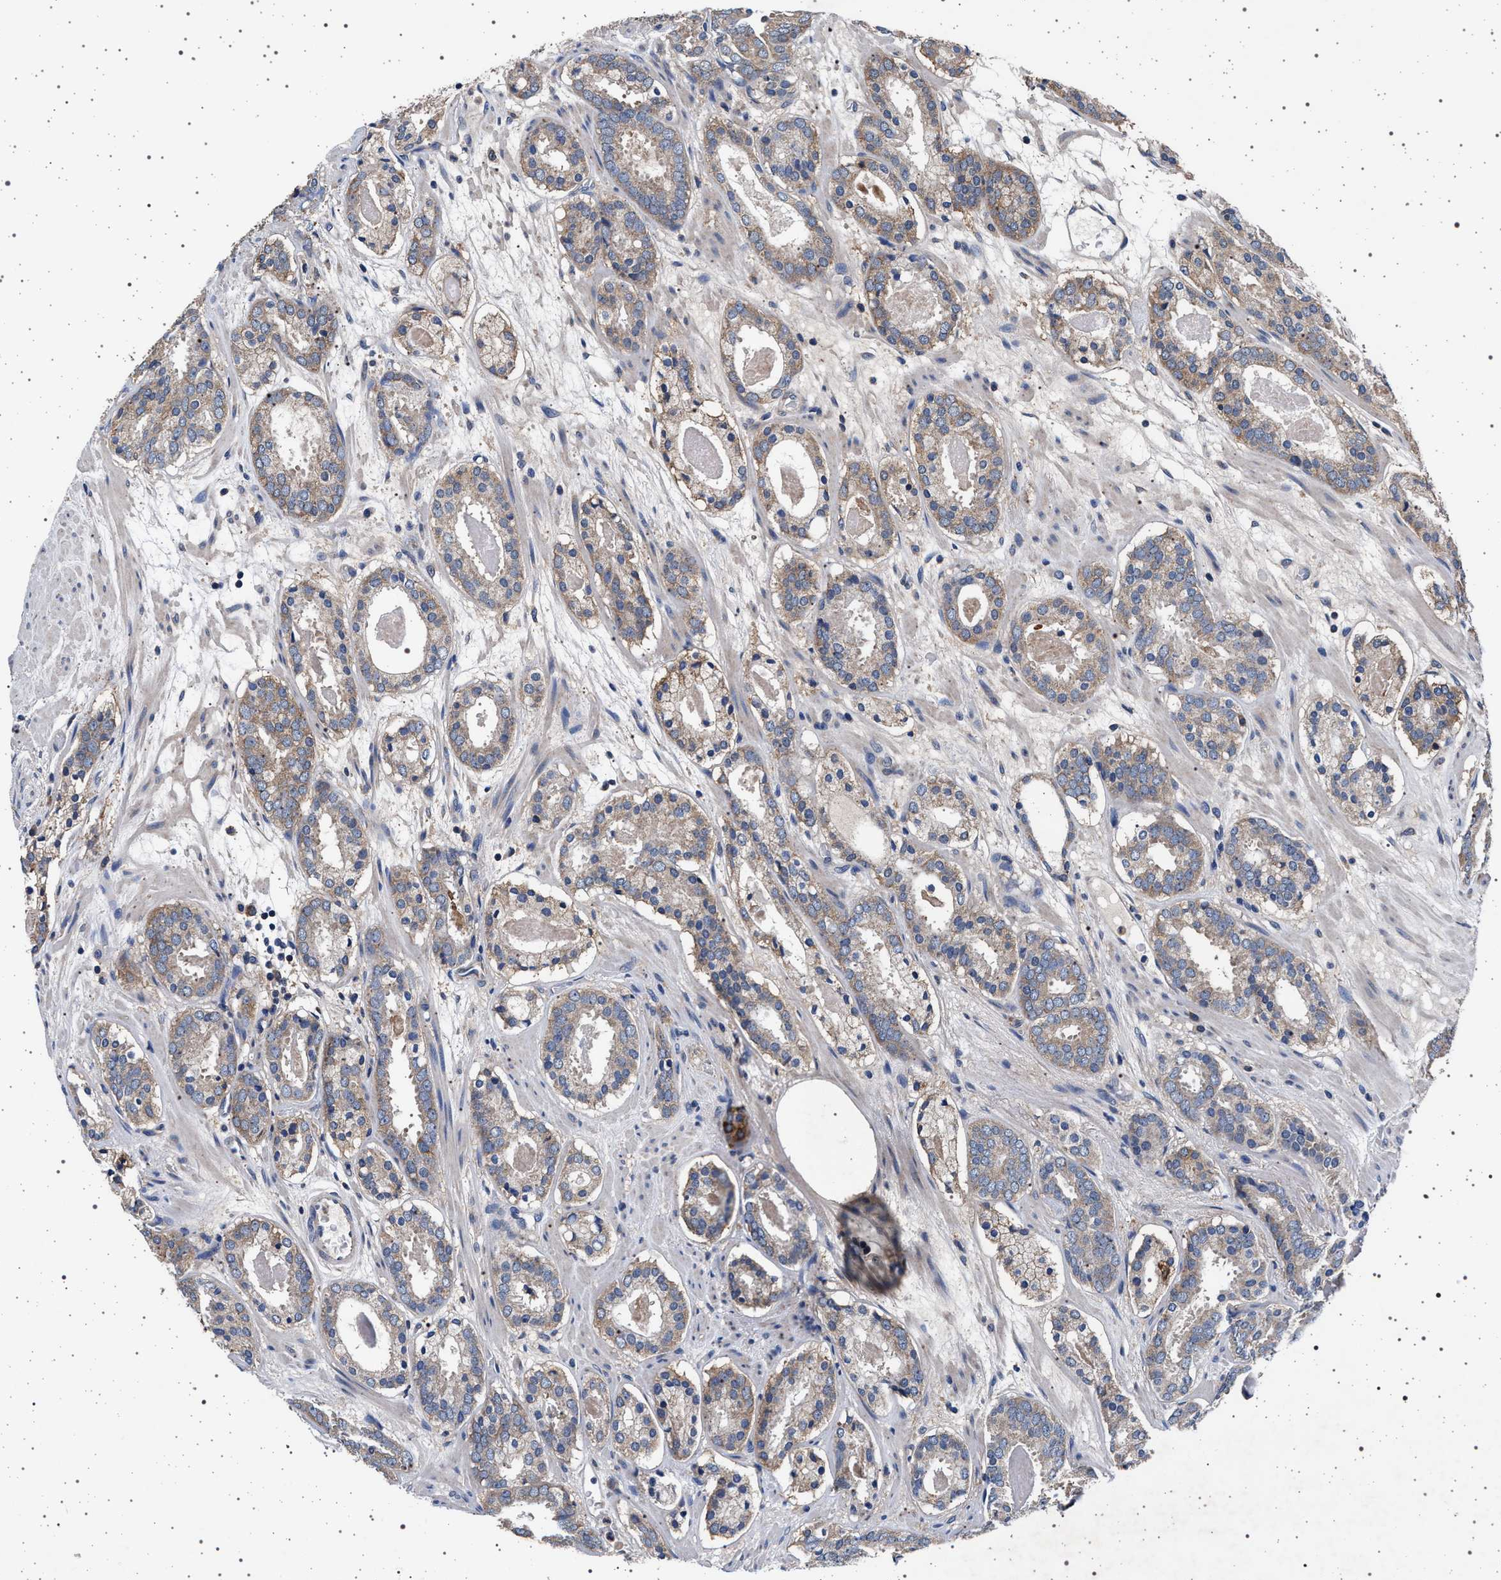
{"staining": {"intensity": "weak", "quantity": ">75%", "location": "cytoplasmic/membranous"}, "tissue": "prostate cancer", "cell_type": "Tumor cells", "image_type": "cancer", "snomed": [{"axis": "morphology", "description": "Adenocarcinoma, Low grade"}, {"axis": "topography", "description": "Prostate"}], "caption": "Immunohistochemistry (IHC) photomicrograph of neoplastic tissue: prostate cancer (adenocarcinoma (low-grade)) stained using immunohistochemistry shows low levels of weak protein expression localized specifically in the cytoplasmic/membranous of tumor cells, appearing as a cytoplasmic/membranous brown color.", "gene": "MAP3K2", "patient": {"sex": "male", "age": 69}}